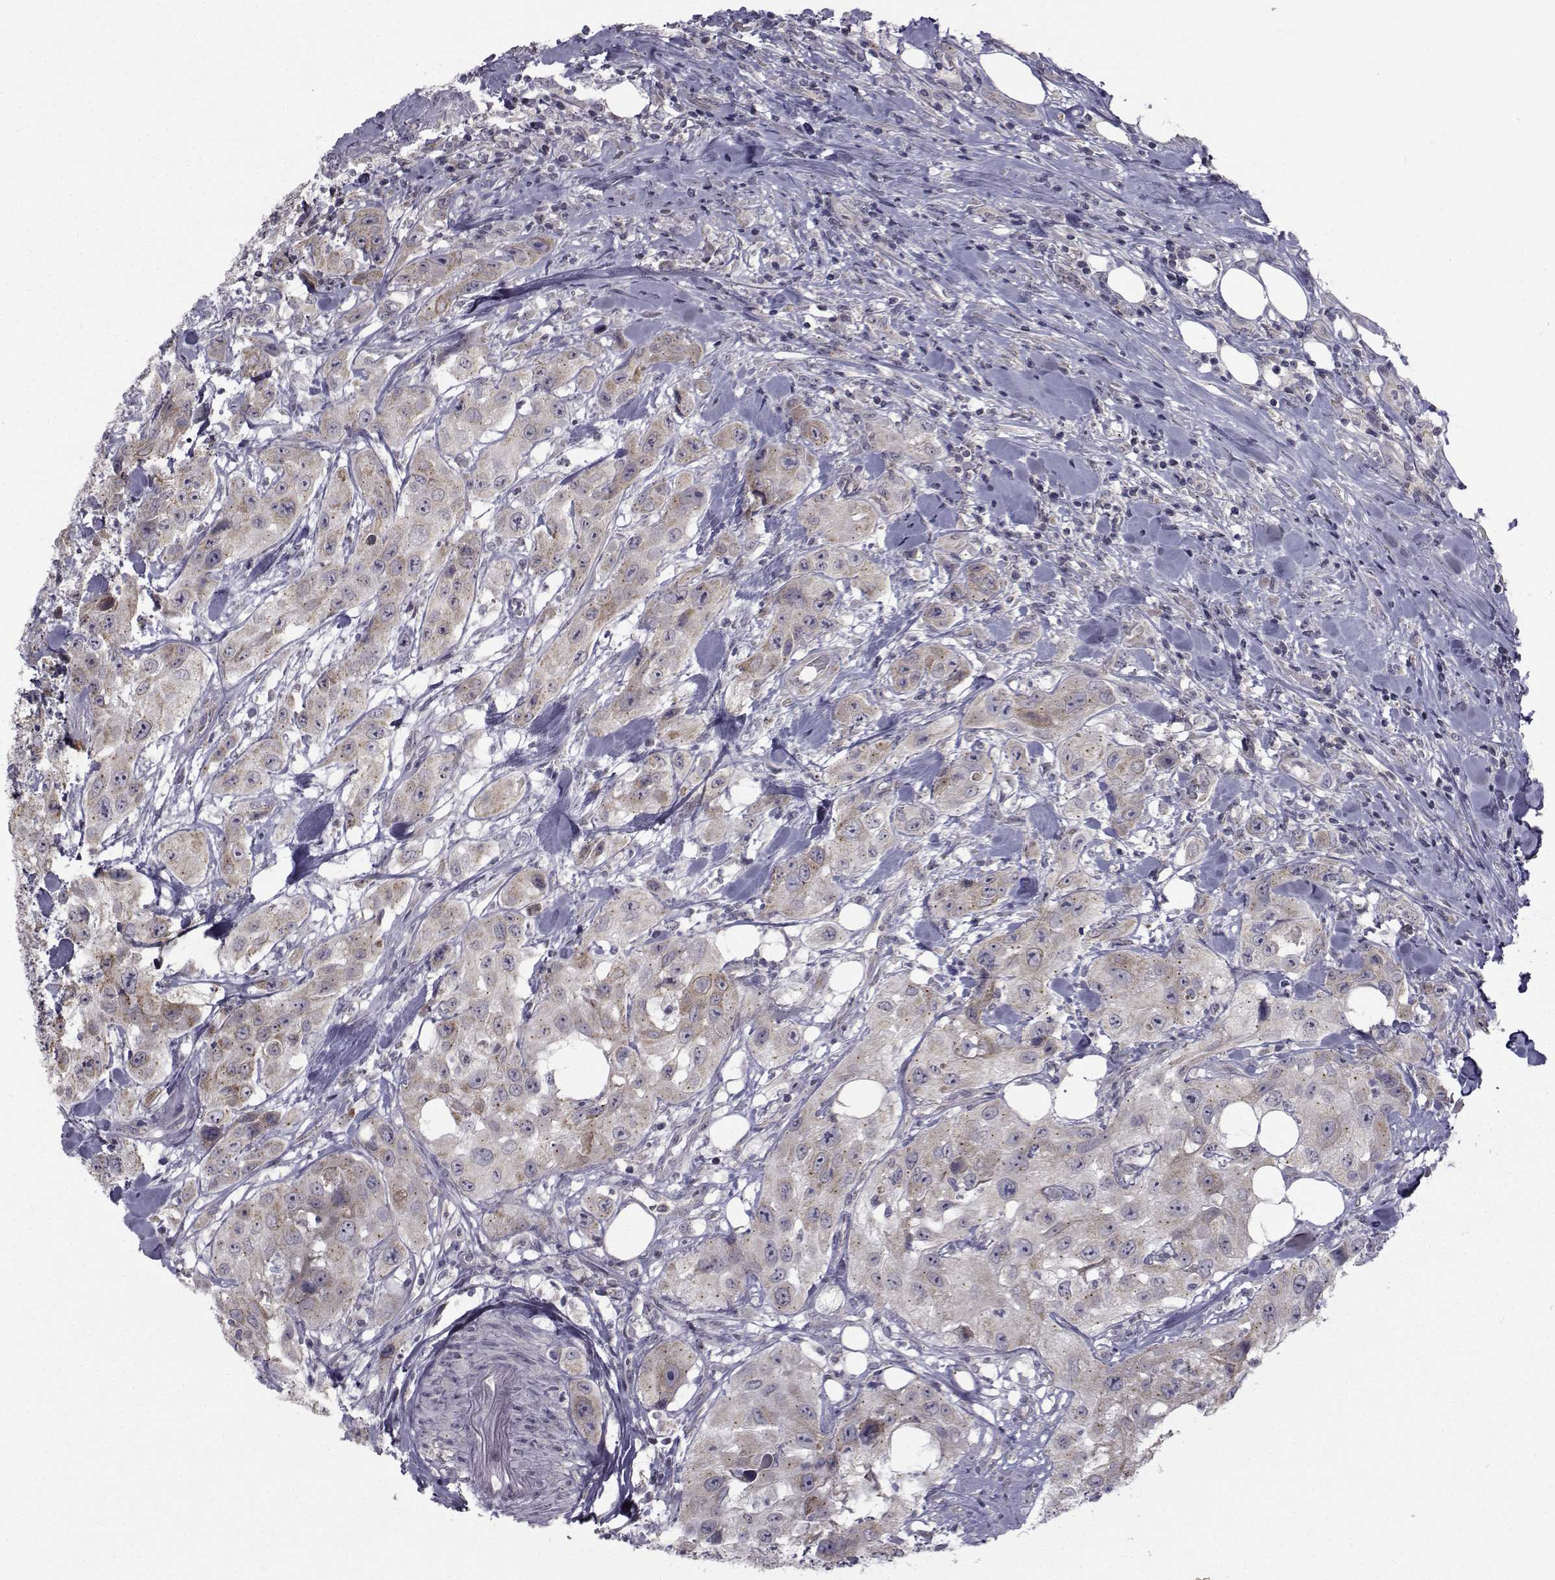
{"staining": {"intensity": "weak", "quantity": "<25%", "location": "cytoplasmic/membranous"}, "tissue": "urothelial cancer", "cell_type": "Tumor cells", "image_type": "cancer", "snomed": [{"axis": "morphology", "description": "Urothelial carcinoma, High grade"}, {"axis": "topography", "description": "Urinary bladder"}], "caption": "A high-resolution image shows immunohistochemistry (IHC) staining of urothelial cancer, which reveals no significant positivity in tumor cells. (Stains: DAB (3,3'-diaminobenzidine) IHC with hematoxylin counter stain, Microscopy: brightfield microscopy at high magnification).", "gene": "ANGPT1", "patient": {"sex": "male", "age": 79}}